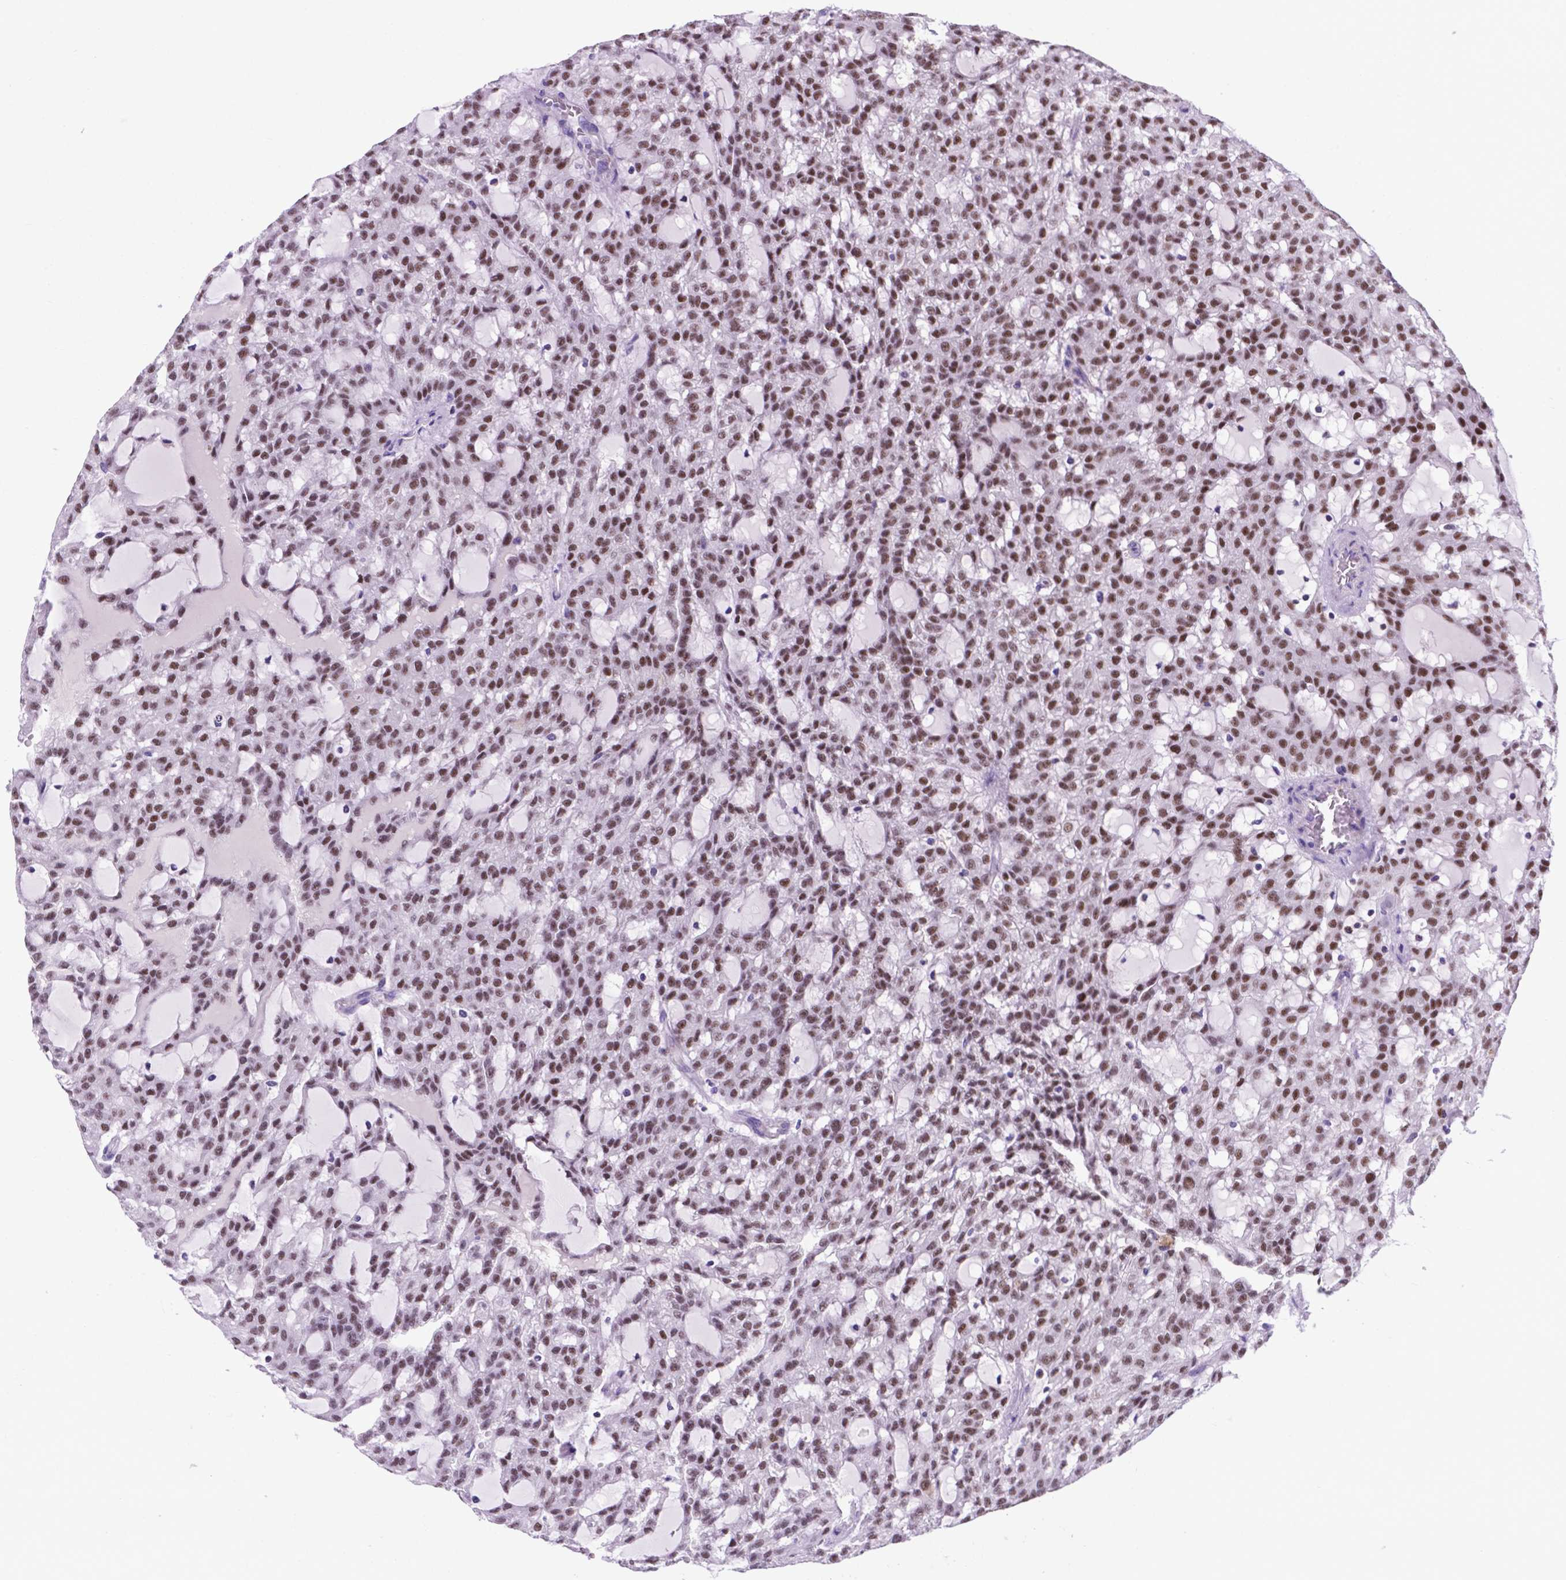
{"staining": {"intensity": "moderate", "quantity": ">75%", "location": "nuclear"}, "tissue": "renal cancer", "cell_type": "Tumor cells", "image_type": "cancer", "snomed": [{"axis": "morphology", "description": "Adenocarcinoma, NOS"}, {"axis": "topography", "description": "Kidney"}], "caption": "Renal adenocarcinoma stained with DAB (3,3'-diaminobenzidine) immunohistochemistry shows medium levels of moderate nuclear positivity in about >75% of tumor cells.", "gene": "POU3F3", "patient": {"sex": "male", "age": 63}}